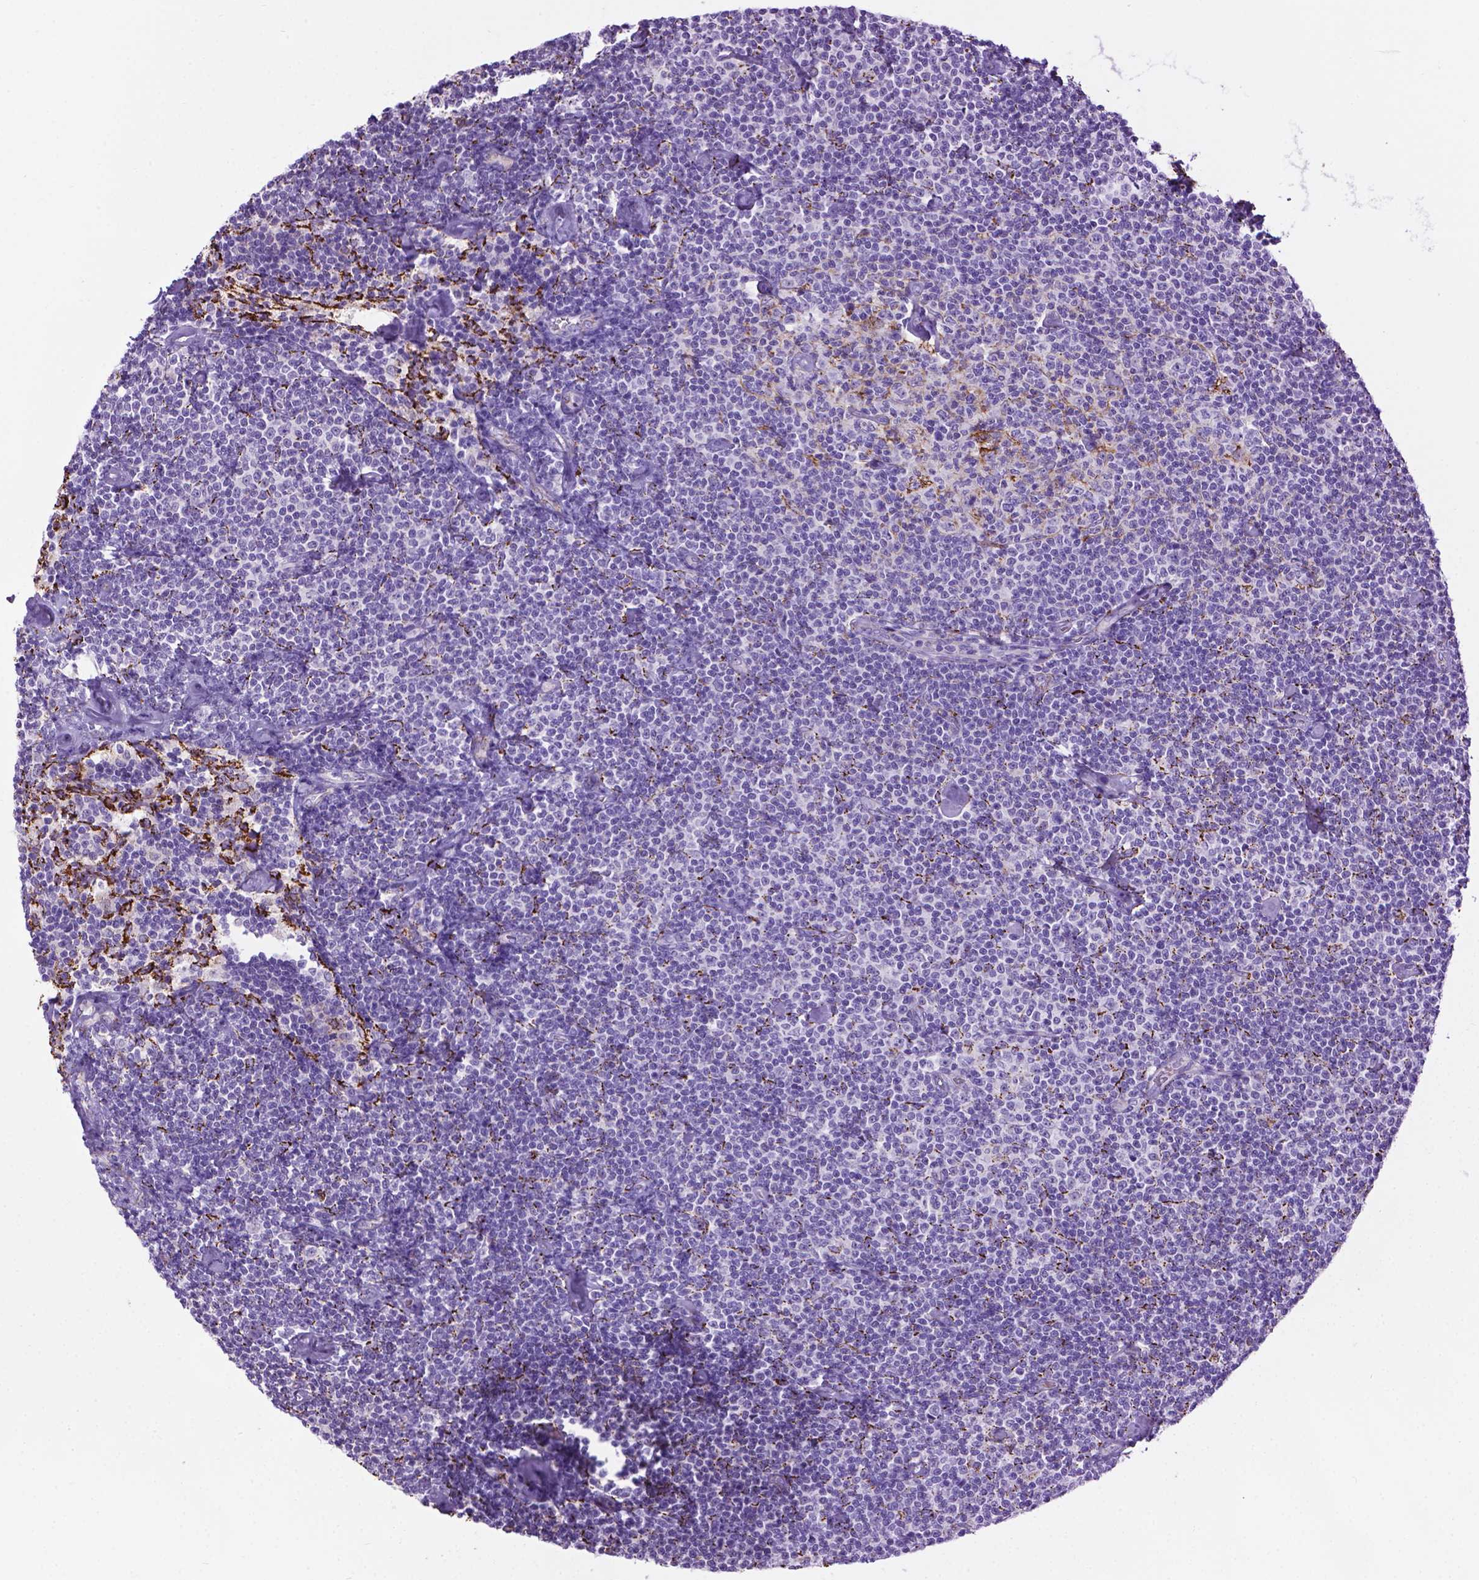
{"staining": {"intensity": "negative", "quantity": "none", "location": "none"}, "tissue": "lymphoma", "cell_type": "Tumor cells", "image_type": "cancer", "snomed": [{"axis": "morphology", "description": "Malignant lymphoma, non-Hodgkin's type, Low grade"}, {"axis": "topography", "description": "Lymph node"}], "caption": "Low-grade malignant lymphoma, non-Hodgkin's type stained for a protein using IHC demonstrates no positivity tumor cells.", "gene": "TMEM132E", "patient": {"sex": "male", "age": 81}}